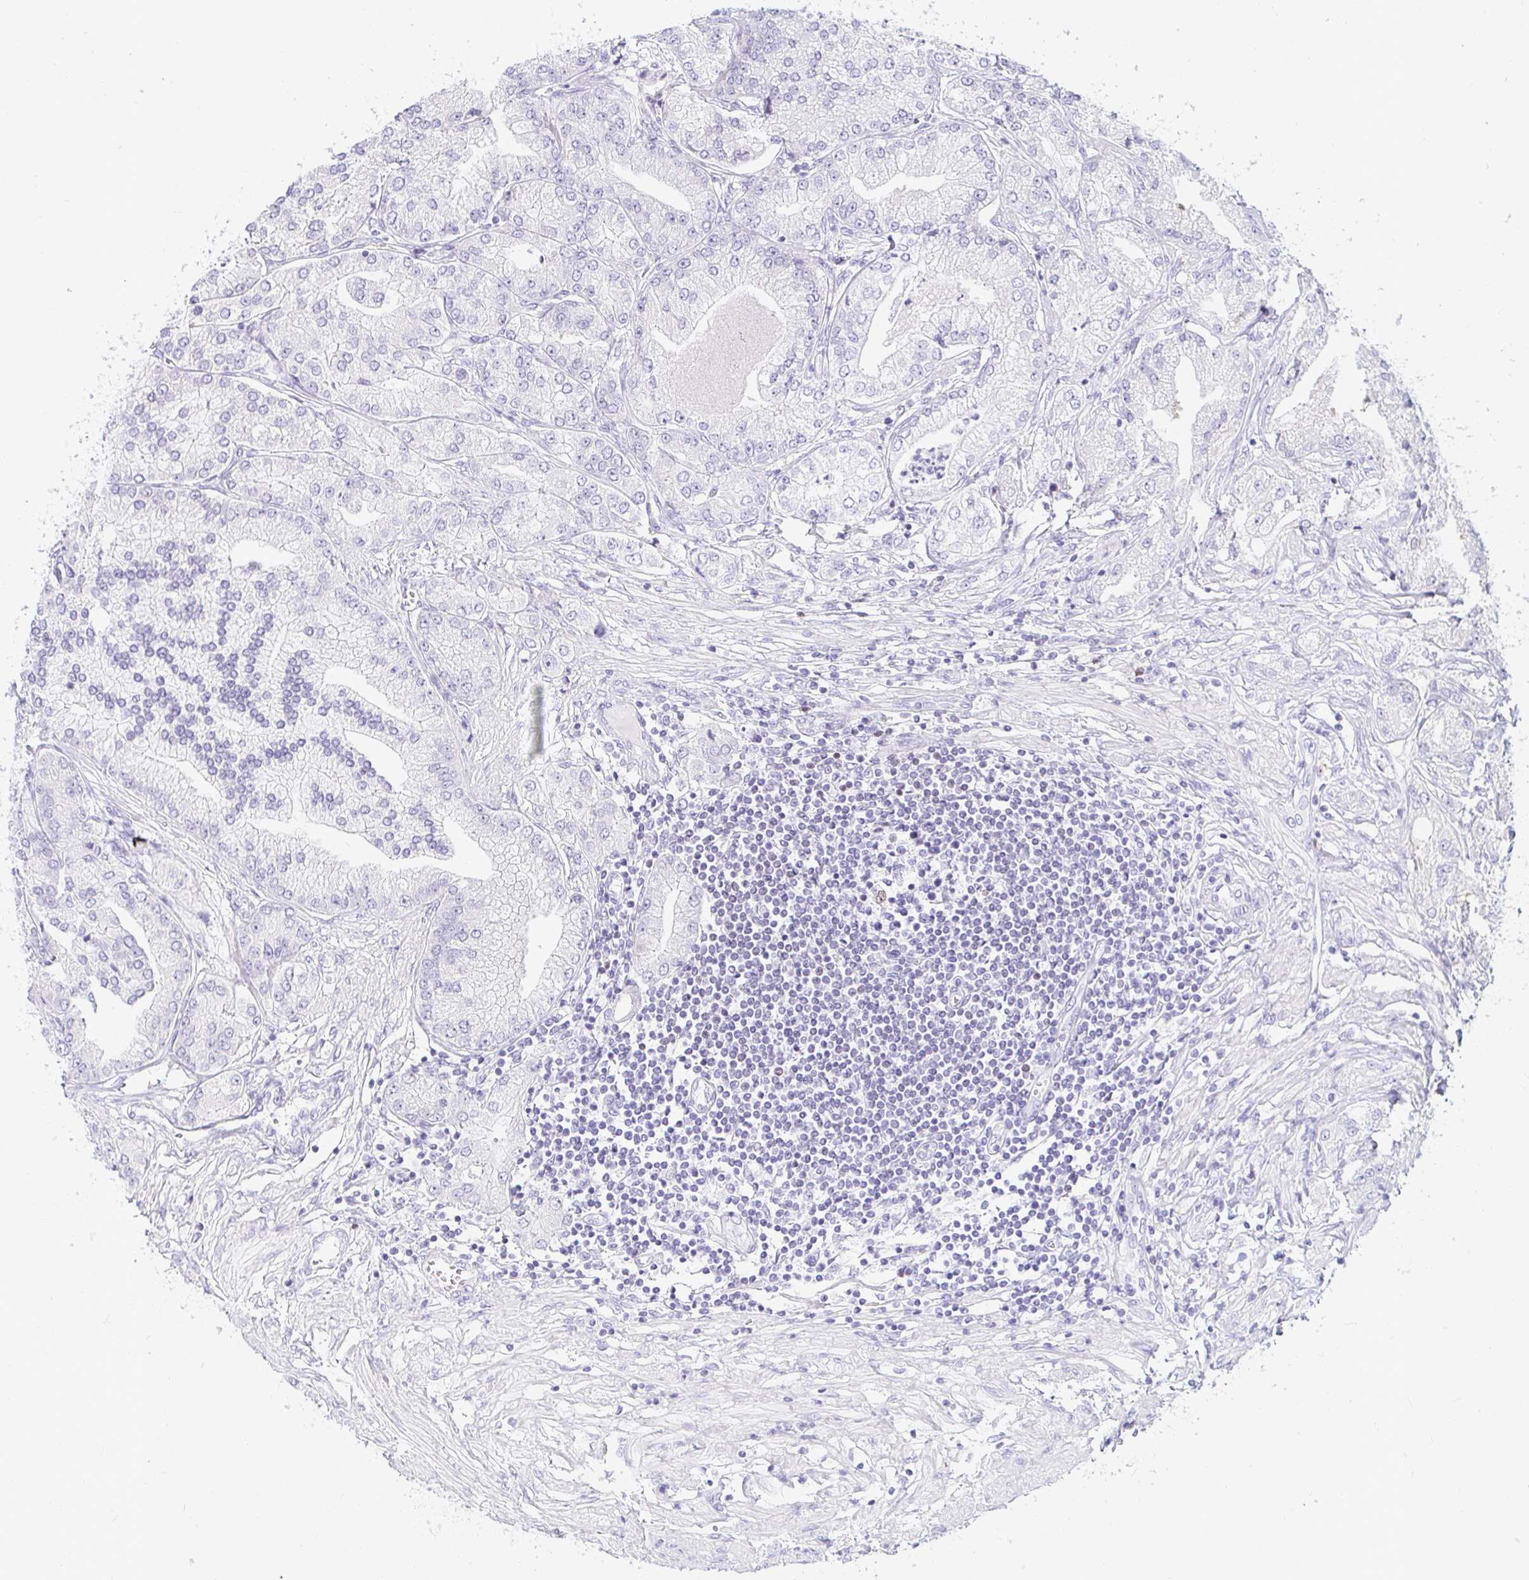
{"staining": {"intensity": "negative", "quantity": "none", "location": "none"}, "tissue": "prostate cancer", "cell_type": "Tumor cells", "image_type": "cancer", "snomed": [{"axis": "morphology", "description": "Adenocarcinoma, High grade"}, {"axis": "topography", "description": "Prostate"}], "caption": "High-grade adenocarcinoma (prostate) stained for a protein using IHC exhibits no staining tumor cells.", "gene": "CAPSL", "patient": {"sex": "male", "age": 61}}